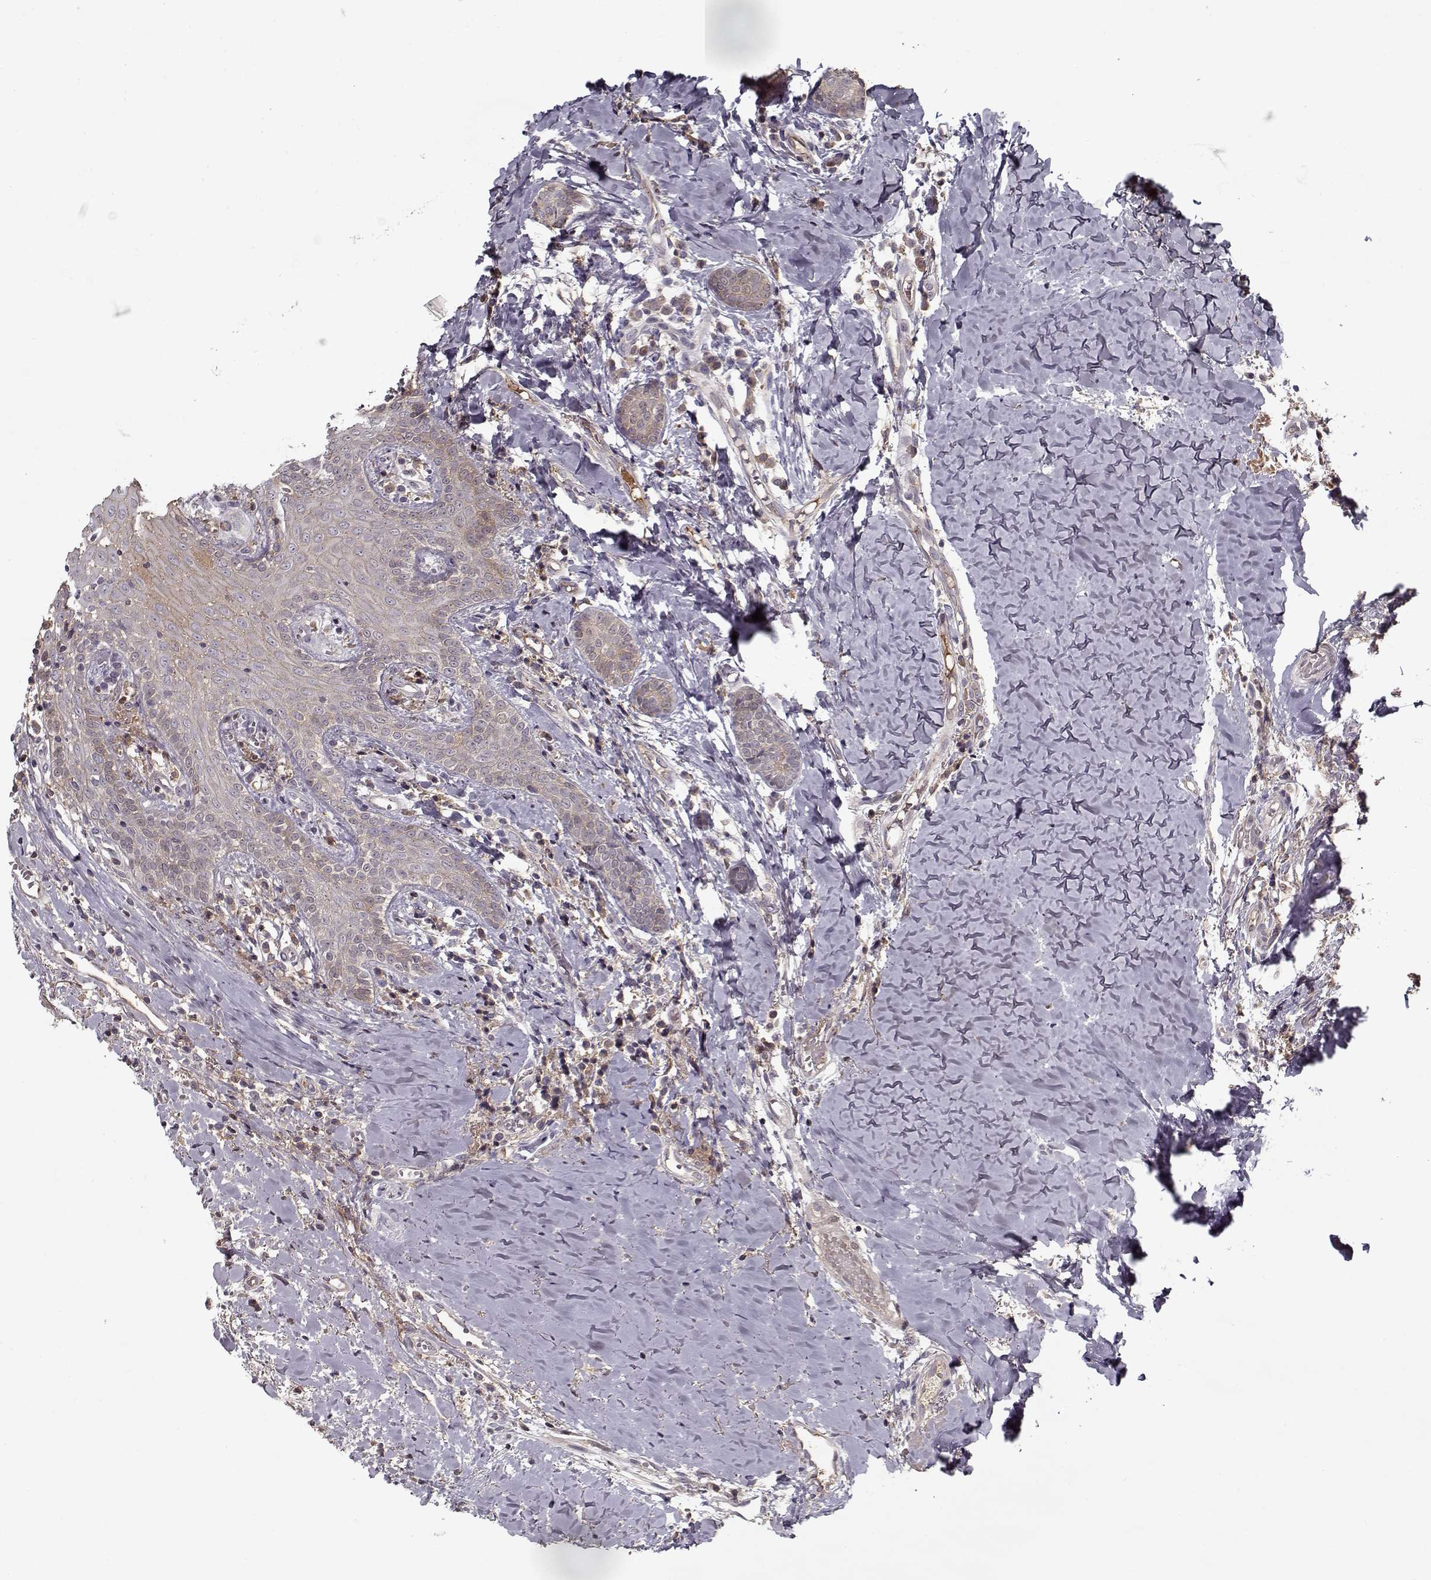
{"staining": {"intensity": "weak", "quantity": "<25%", "location": "cytoplasmic/membranous"}, "tissue": "head and neck cancer", "cell_type": "Tumor cells", "image_type": "cancer", "snomed": [{"axis": "morphology", "description": "Normal tissue, NOS"}, {"axis": "morphology", "description": "Squamous cell carcinoma, NOS"}, {"axis": "topography", "description": "Oral tissue"}, {"axis": "topography", "description": "Salivary gland"}, {"axis": "topography", "description": "Head-Neck"}], "caption": "Head and neck cancer (squamous cell carcinoma) was stained to show a protein in brown. There is no significant expression in tumor cells.", "gene": "AFM", "patient": {"sex": "female", "age": 62}}